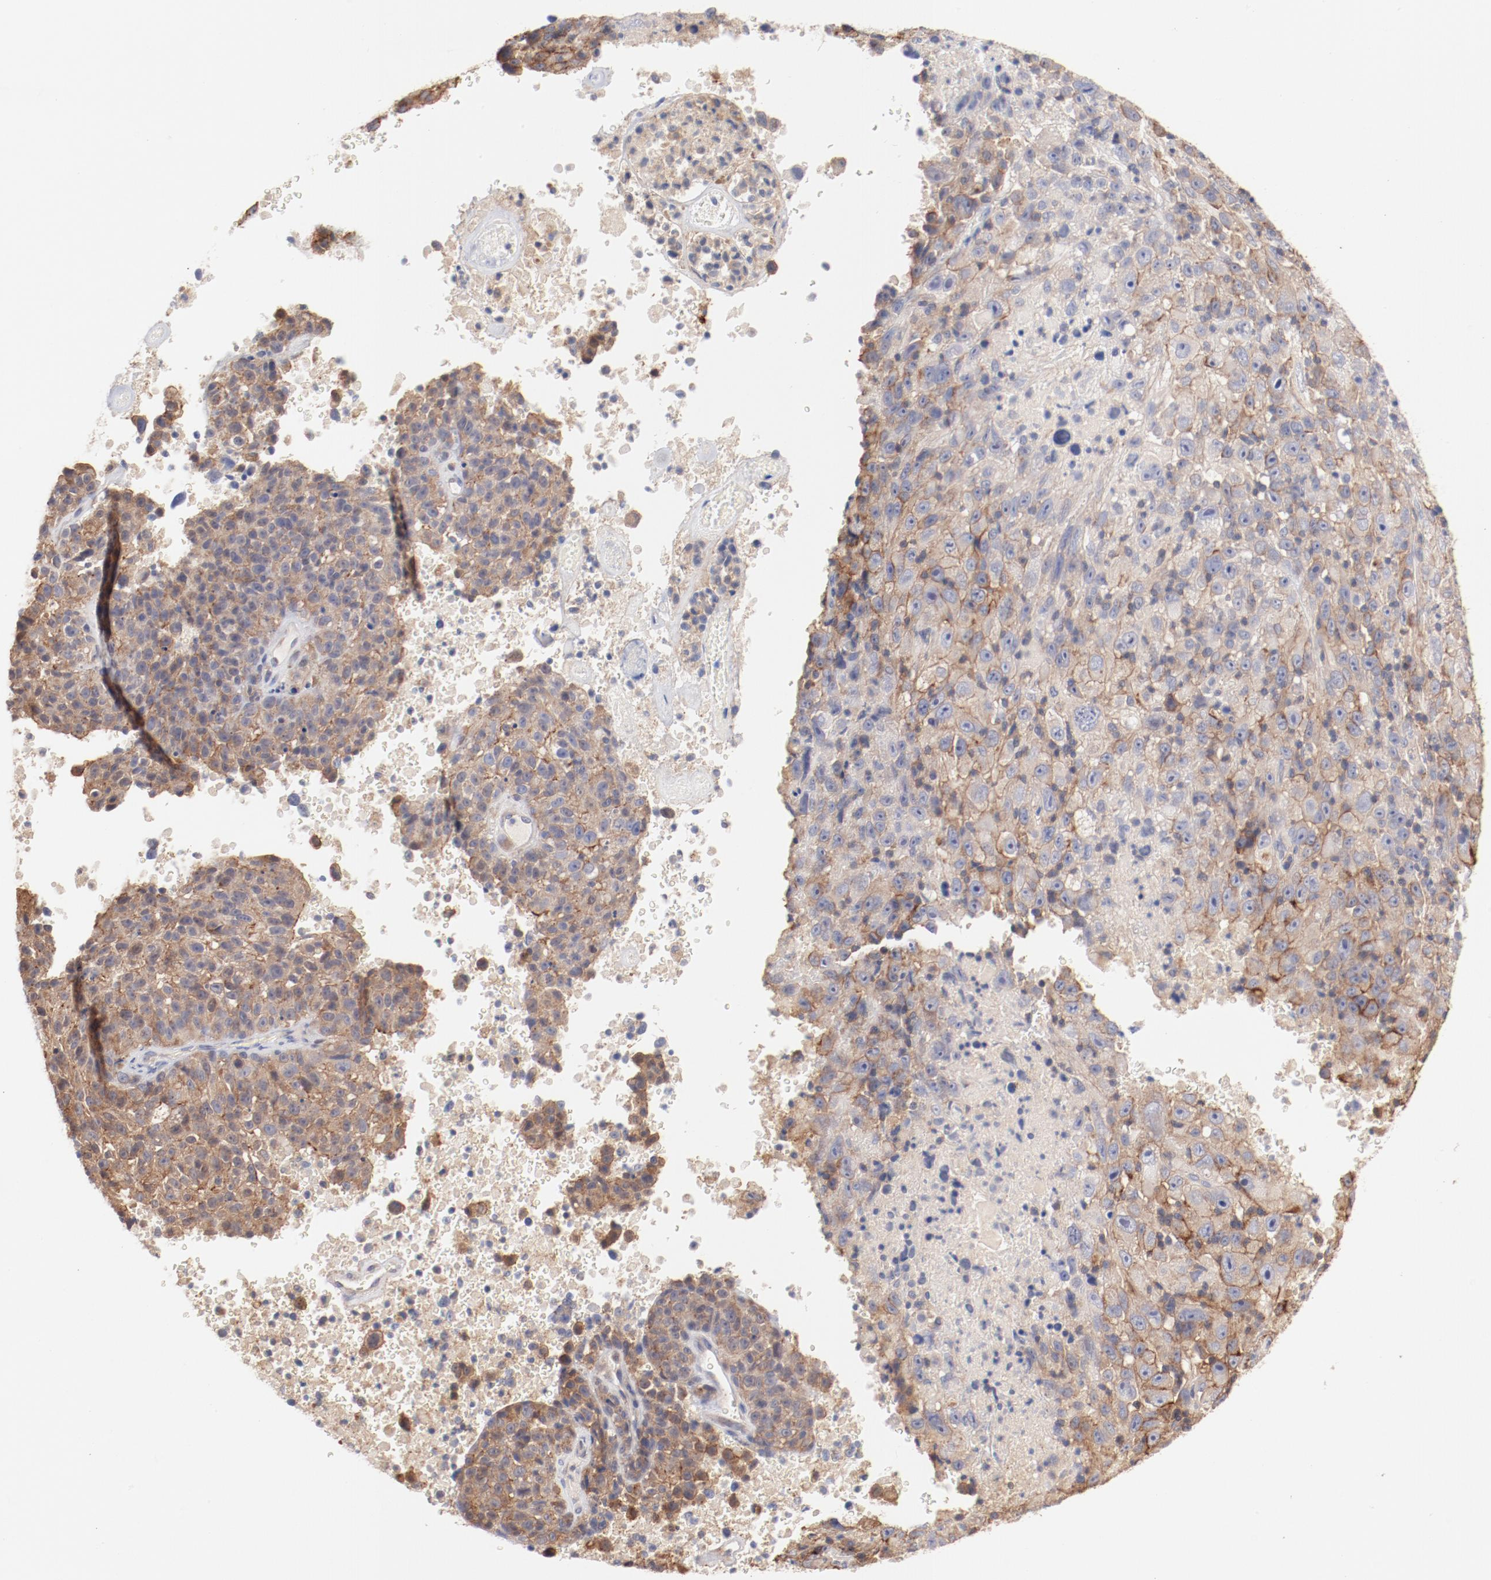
{"staining": {"intensity": "moderate", "quantity": "25%-75%", "location": "cytoplasmic/membranous"}, "tissue": "melanoma", "cell_type": "Tumor cells", "image_type": "cancer", "snomed": [{"axis": "morphology", "description": "Malignant melanoma, Metastatic site"}, {"axis": "topography", "description": "Cerebral cortex"}], "caption": "This is a micrograph of immunohistochemistry (IHC) staining of melanoma, which shows moderate expression in the cytoplasmic/membranous of tumor cells.", "gene": "SETD3", "patient": {"sex": "female", "age": 52}}